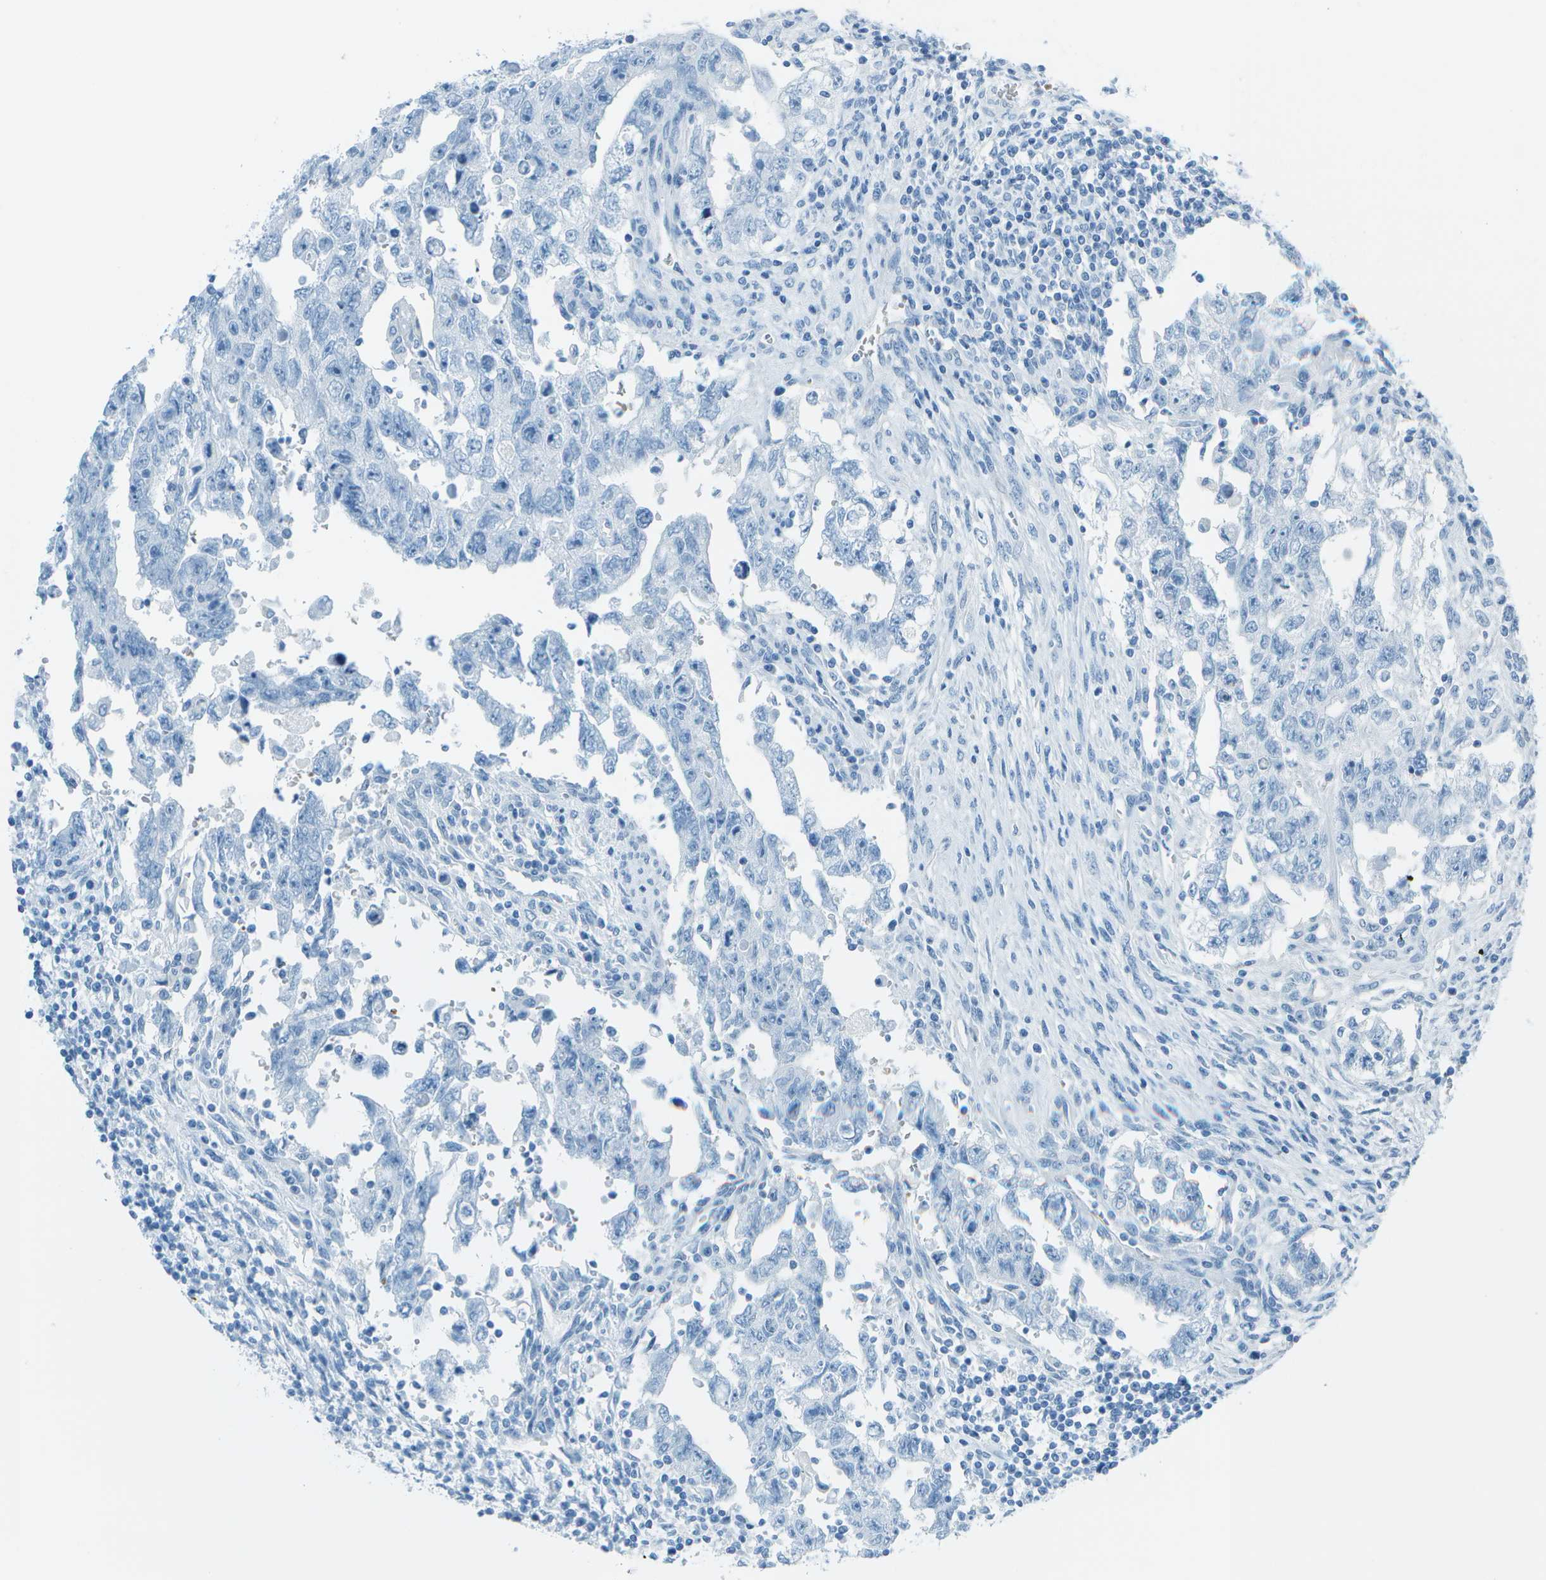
{"staining": {"intensity": "negative", "quantity": "none", "location": "none"}, "tissue": "testis cancer", "cell_type": "Tumor cells", "image_type": "cancer", "snomed": [{"axis": "morphology", "description": "Carcinoma, Embryonal, NOS"}, {"axis": "topography", "description": "Testis"}], "caption": "Immunohistochemistry histopathology image of neoplastic tissue: embryonal carcinoma (testis) stained with DAB shows no significant protein staining in tumor cells.", "gene": "ASL", "patient": {"sex": "male", "age": 28}}